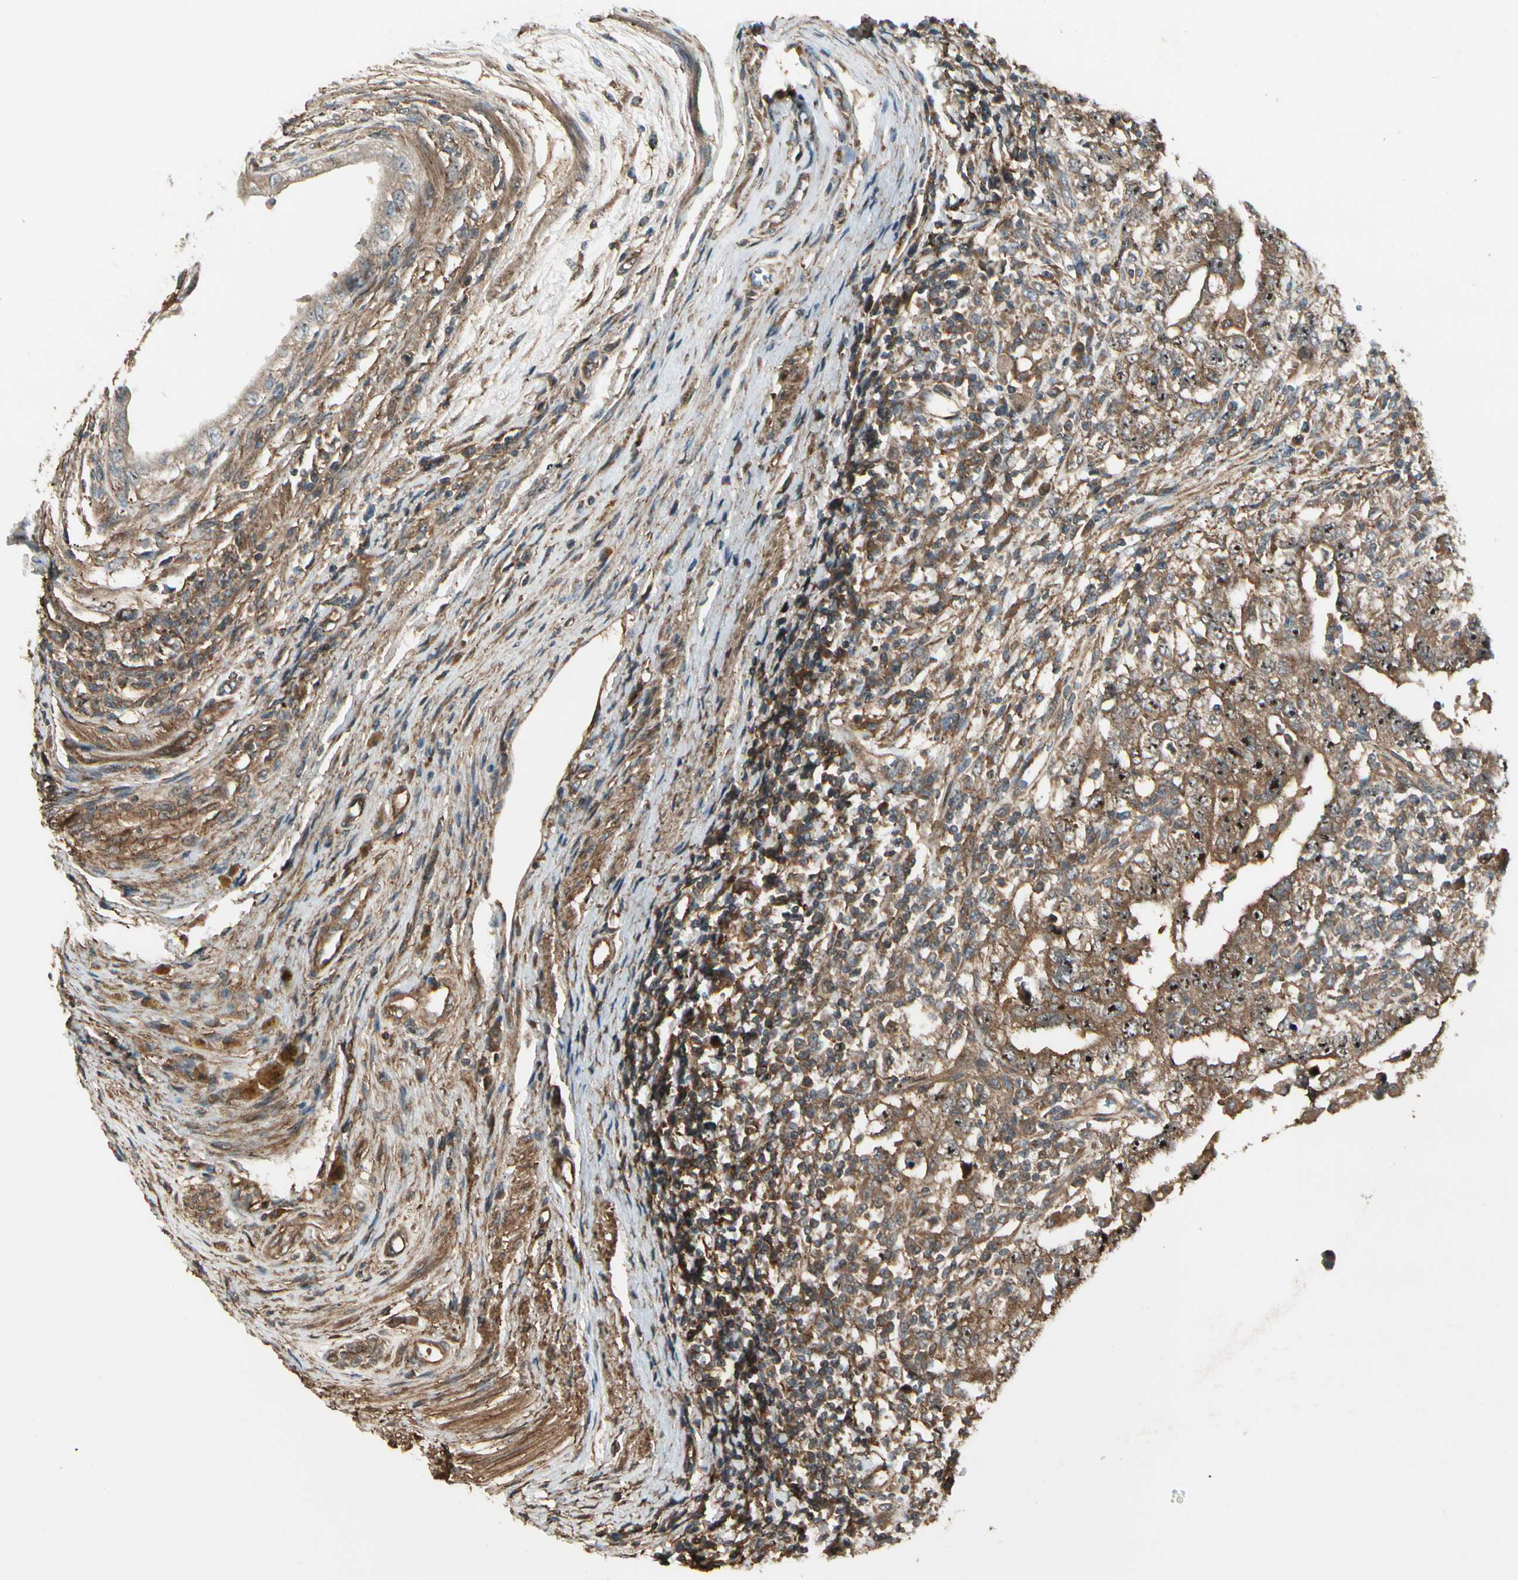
{"staining": {"intensity": "moderate", "quantity": ">75%", "location": "cytoplasmic/membranous"}, "tissue": "testis cancer", "cell_type": "Tumor cells", "image_type": "cancer", "snomed": [{"axis": "morphology", "description": "Carcinoma, Embryonal, NOS"}, {"axis": "topography", "description": "Testis"}], "caption": "Testis cancer (embryonal carcinoma) was stained to show a protein in brown. There is medium levels of moderate cytoplasmic/membranous positivity in approximately >75% of tumor cells.", "gene": "FKBP15", "patient": {"sex": "male", "age": 26}}